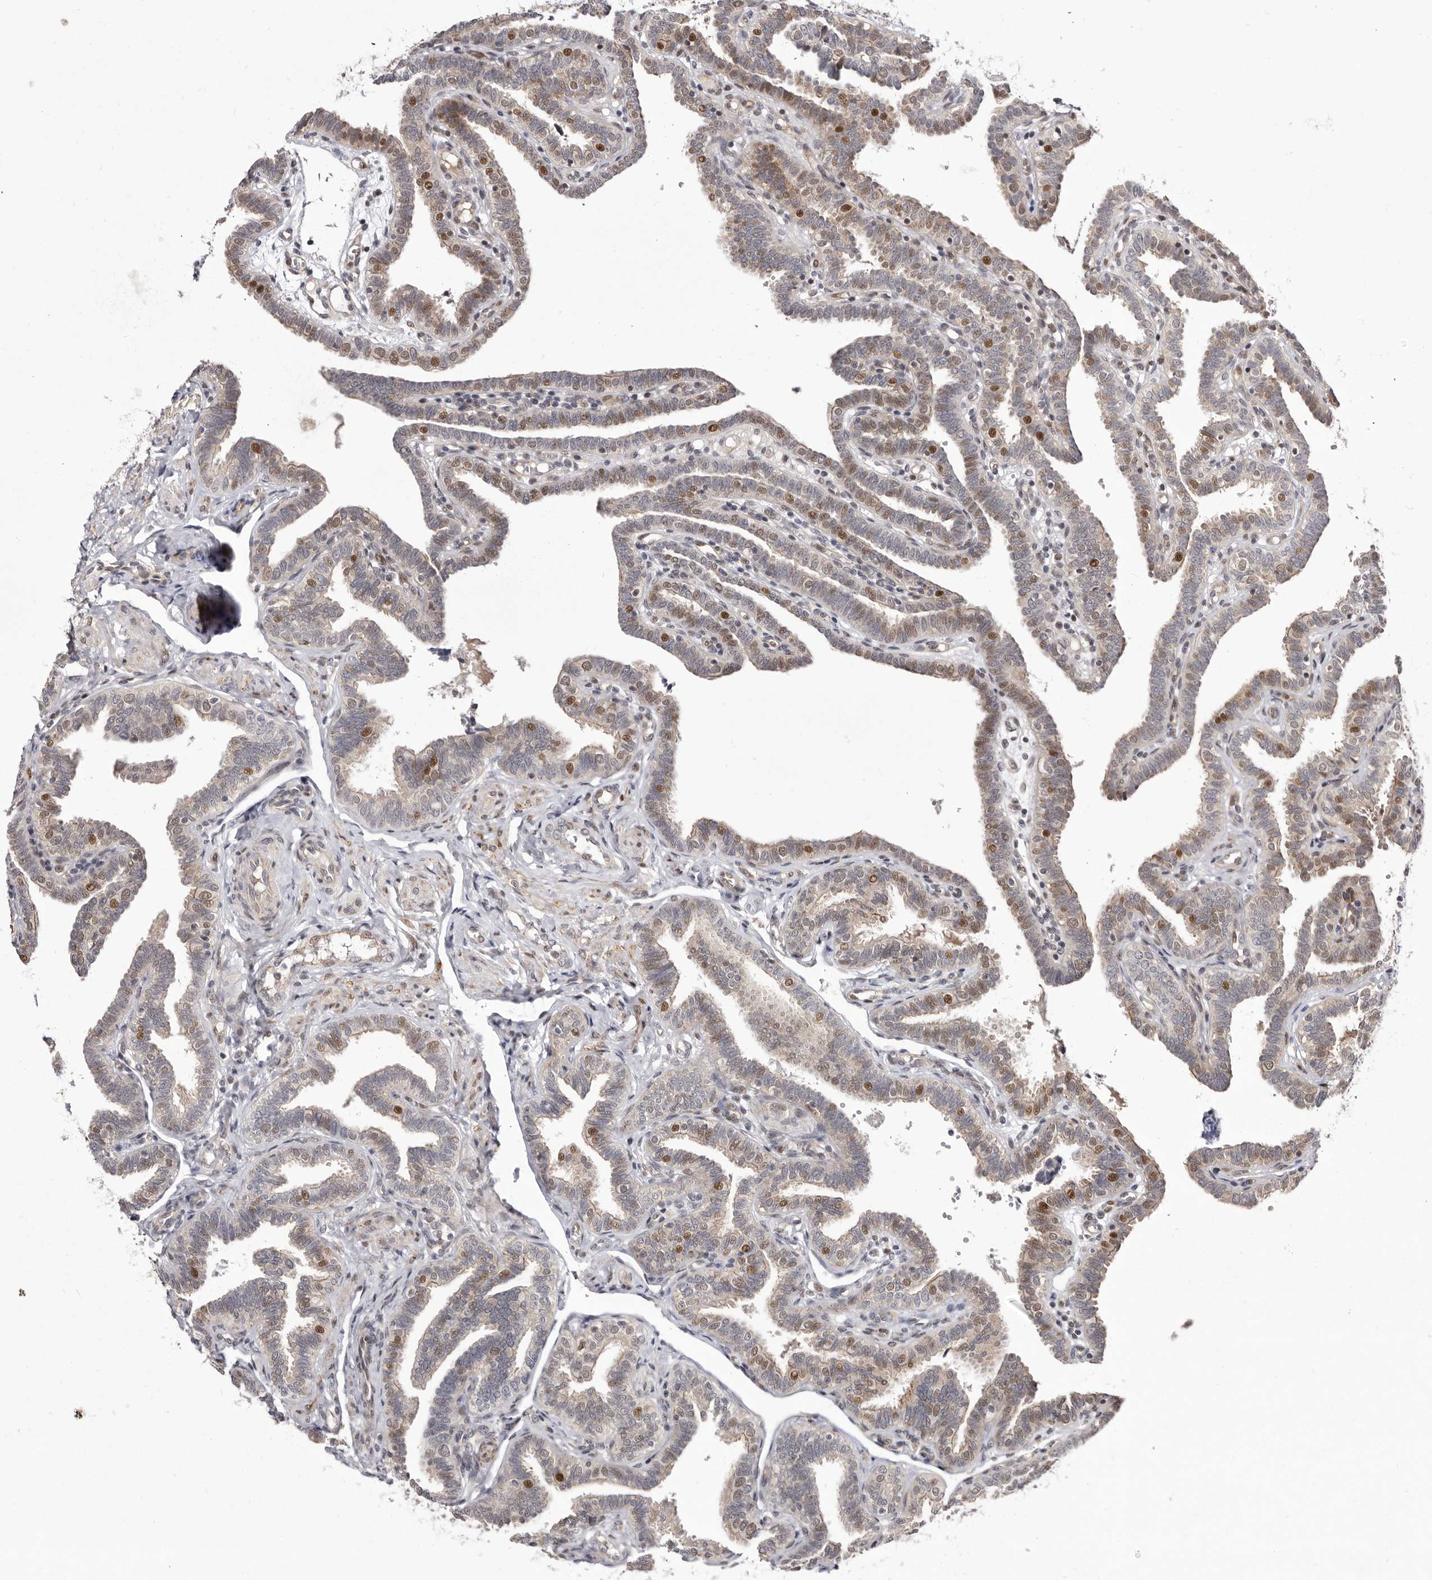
{"staining": {"intensity": "moderate", "quantity": "25%-75%", "location": "cytoplasmic/membranous,nuclear"}, "tissue": "fallopian tube", "cell_type": "Glandular cells", "image_type": "normal", "snomed": [{"axis": "morphology", "description": "Normal tissue, NOS"}, {"axis": "topography", "description": "Fallopian tube"}], "caption": "Immunohistochemical staining of unremarkable fallopian tube reveals medium levels of moderate cytoplasmic/membranous,nuclear staining in approximately 25%-75% of glandular cells.", "gene": "GLRX3", "patient": {"sex": "female", "age": 39}}